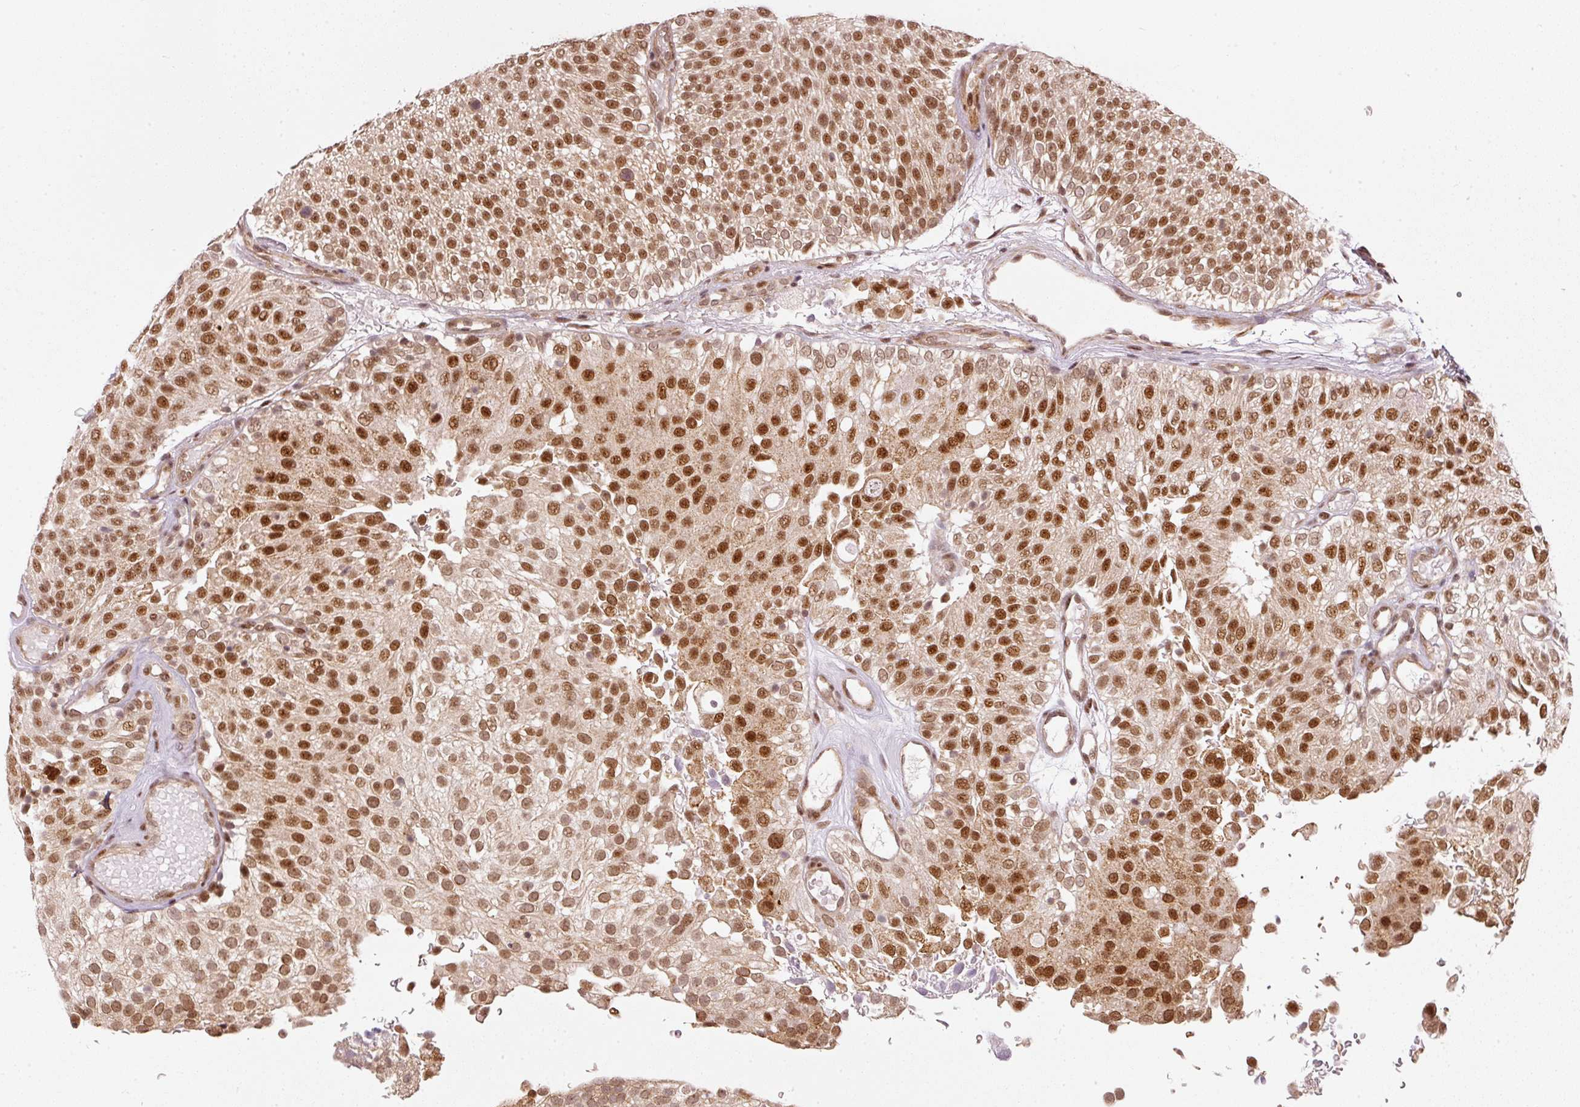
{"staining": {"intensity": "moderate", "quantity": ">75%", "location": "nuclear"}, "tissue": "urothelial cancer", "cell_type": "Tumor cells", "image_type": "cancer", "snomed": [{"axis": "morphology", "description": "Urothelial carcinoma, Low grade"}, {"axis": "topography", "description": "Urinary bladder"}], "caption": "The photomicrograph shows staining of urothelial cancer, revealing moderate nuclear protein staining (brown color) within tumor cells.", "gene": "THOC6", "patient": {"sex": "male", "age": 78}}